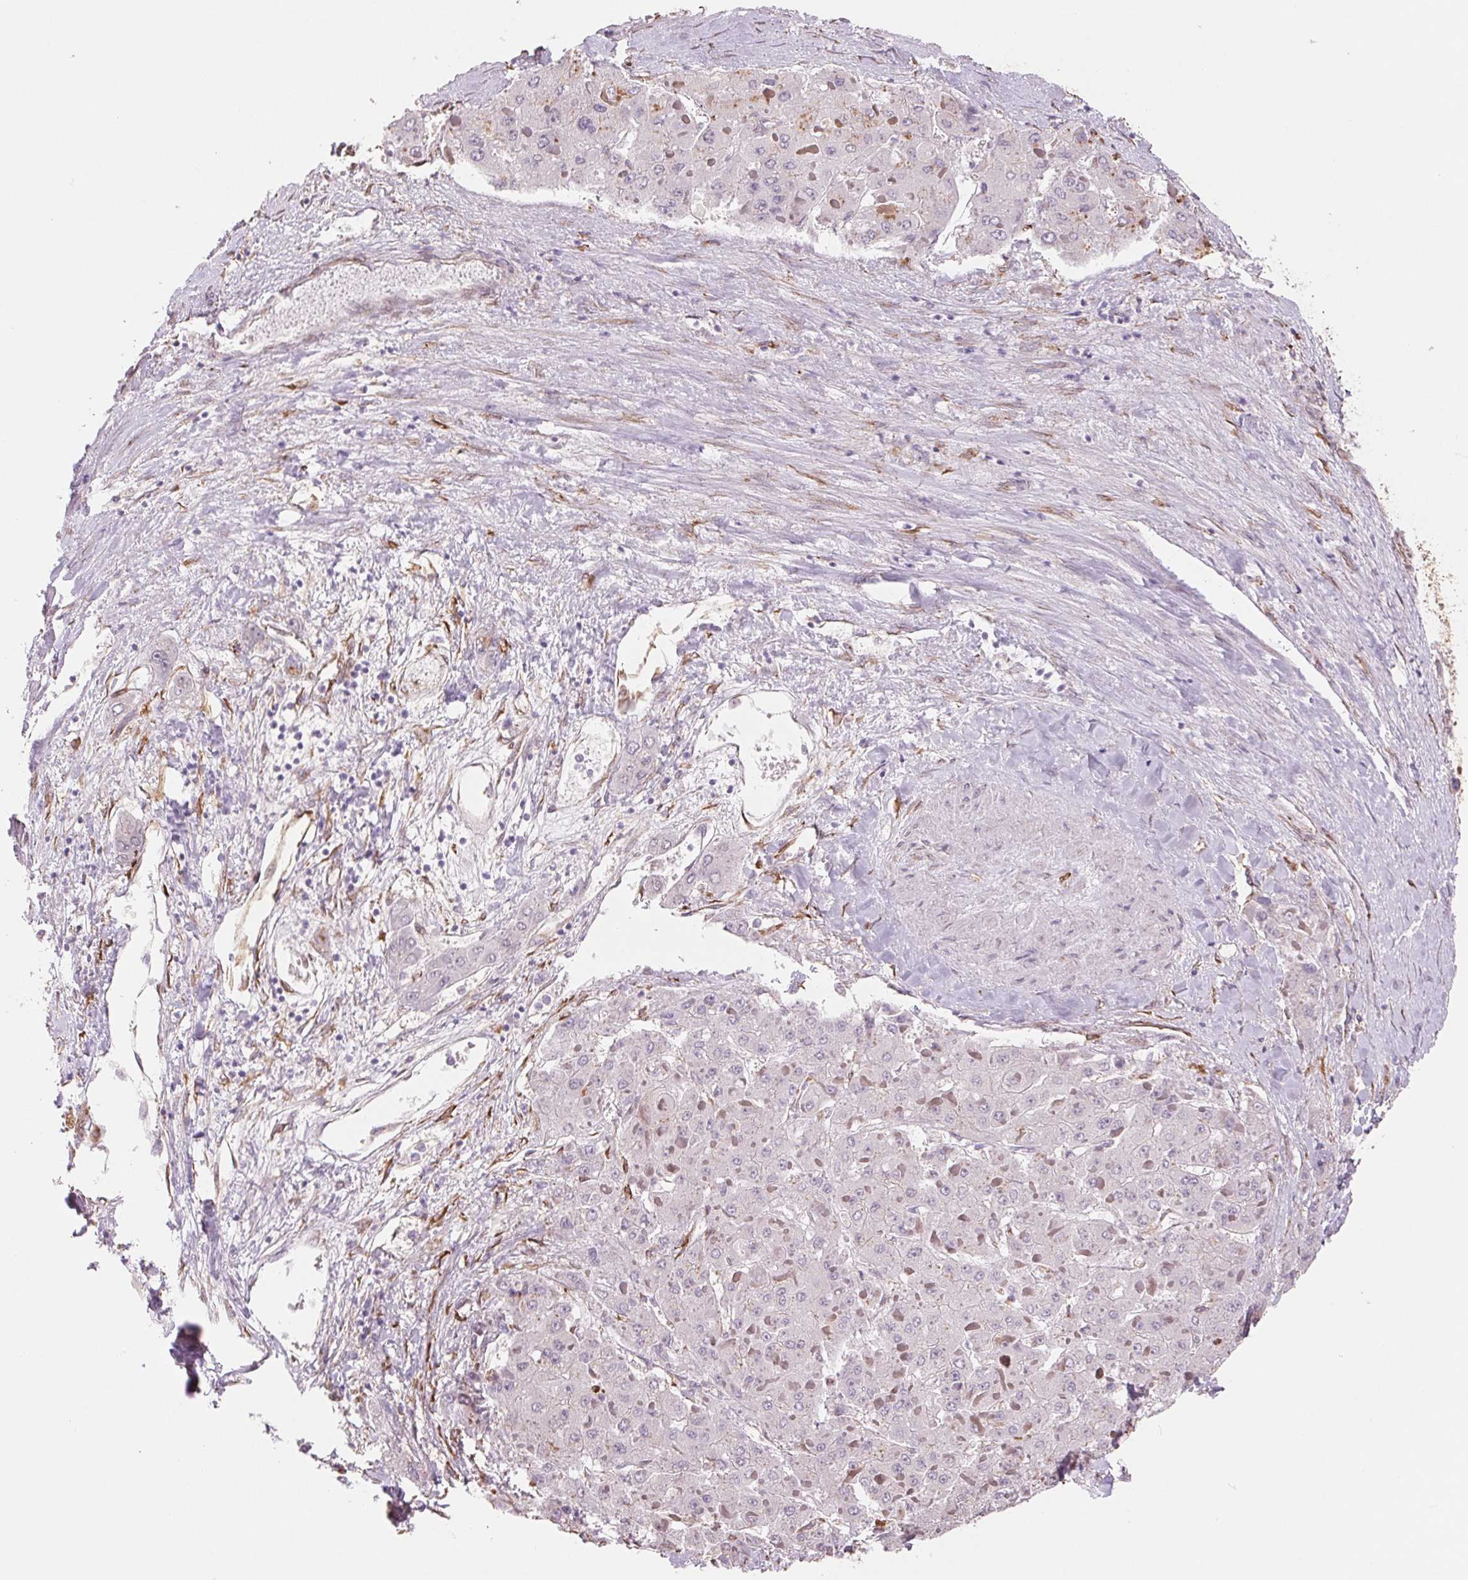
{"staining": {"intensity": "negative", "quantity": "none", "location": "none"}, "tissue": "liver cancer", "cell_type": "Tumor cells", "image_type": "cancer", "snomed": [{"axis": "morphology", "description": "Carcinoma, Hepatocellular, NOS"}, {"axis": "topography", "description": "Liver"}], "caption": "DAB immunohistochemical staining of human hepatocellular carcinoma (liver) exhibits no significant positivity in tumor cells.", "gene": "FKBP10", "patient": {"sex": "female", "age": 73}}